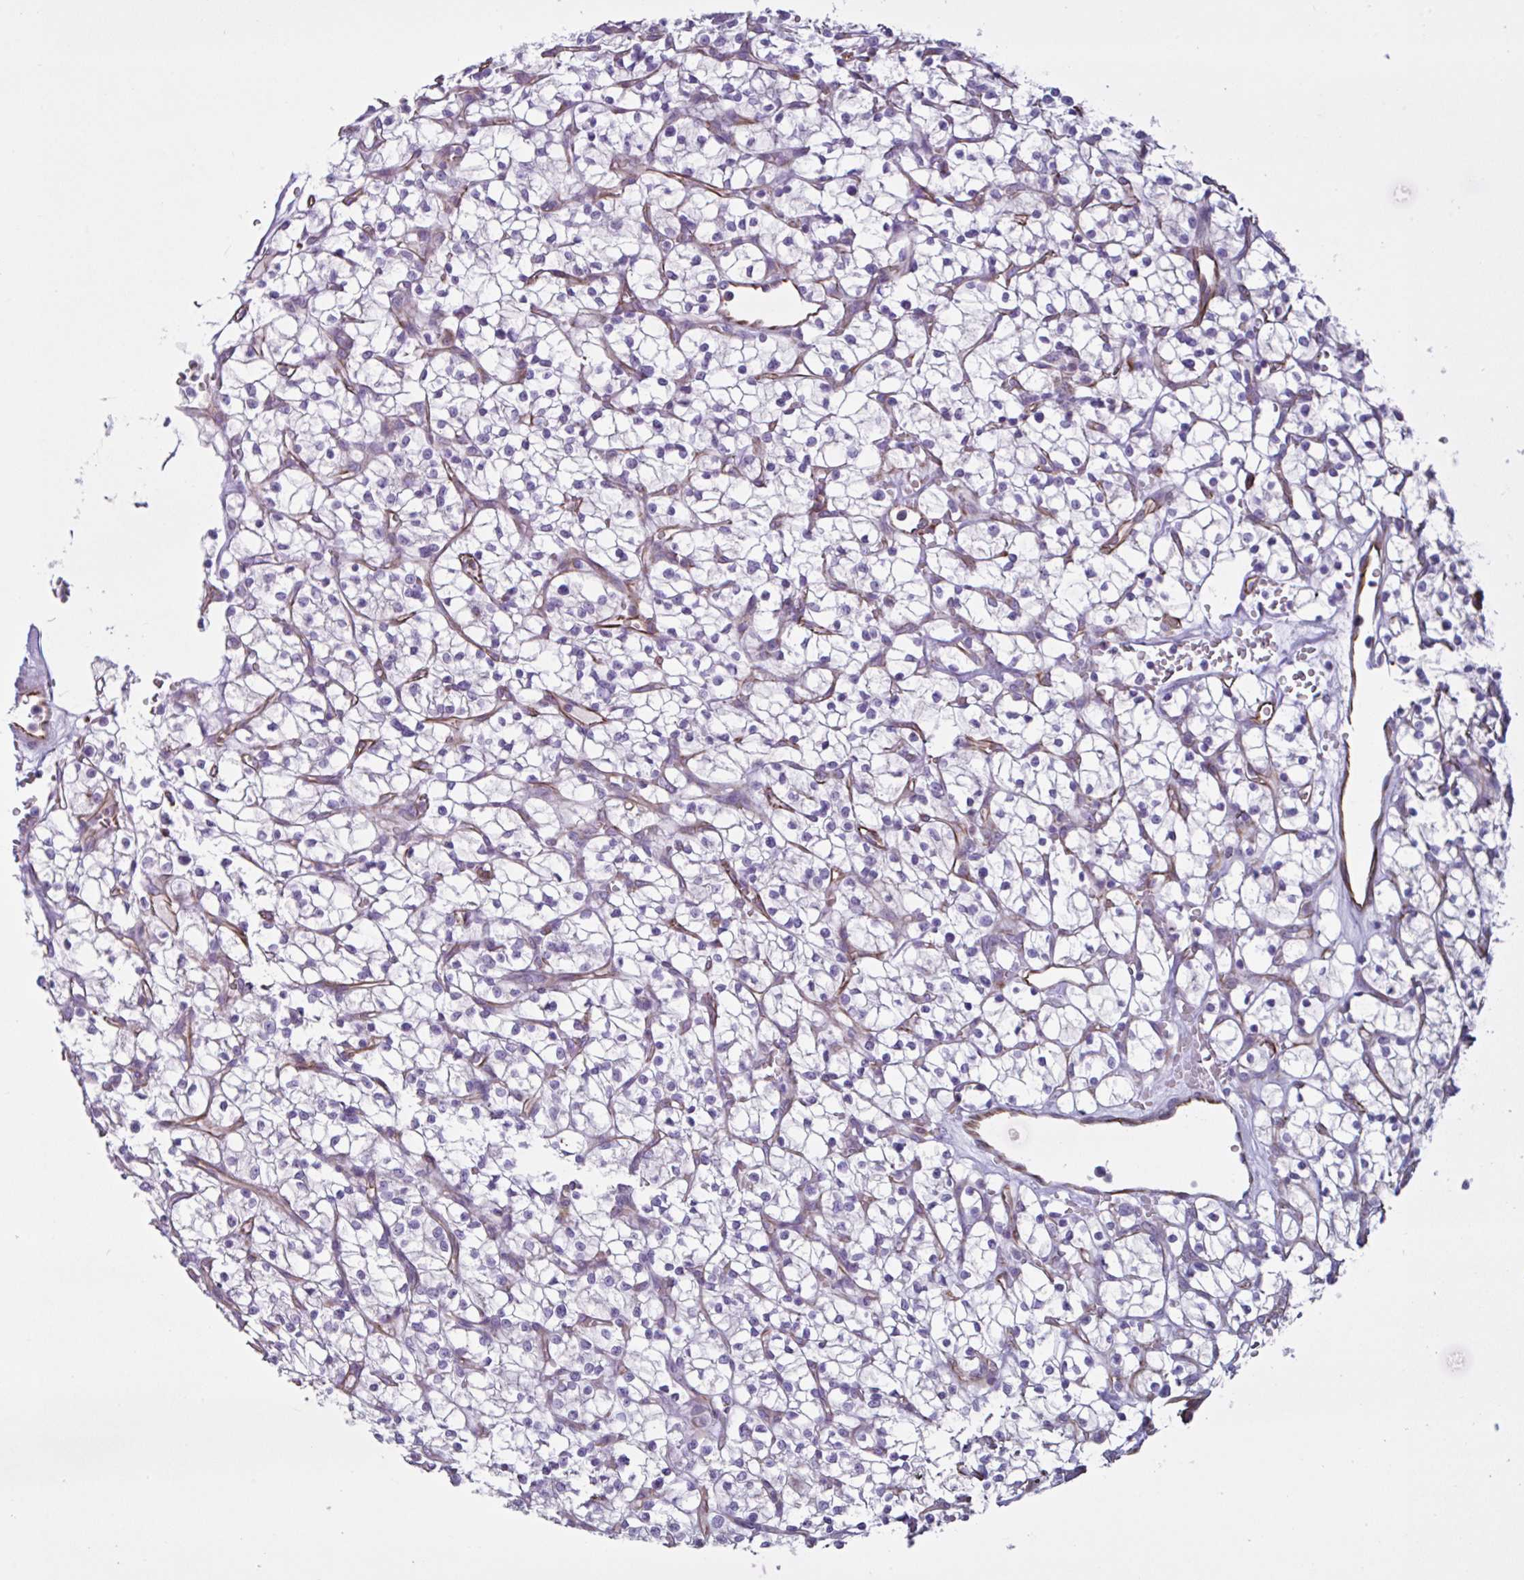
{"staining": {"intensity": "negative", "quantity": "none", "location": "none"}, "tissue": "renal cancer", "cell_type": "Tumor cells", "image_type": "cancer", "snomed": [{"axis": "morphology", "description": "Adenocarcinoma, NOS"}, {"axis": "topography", "description": "Kidney"}], "caption": "Immunohistochemistry (IHC) photomicrograph of neoplastic tissue: human renal cancer stained with DAB (3,3'-diaminobenzidine) reveals no significant protein expression in tumor cells.", "gene": "TMEM86B", "patient": {"sex": "female", "age": 64}}